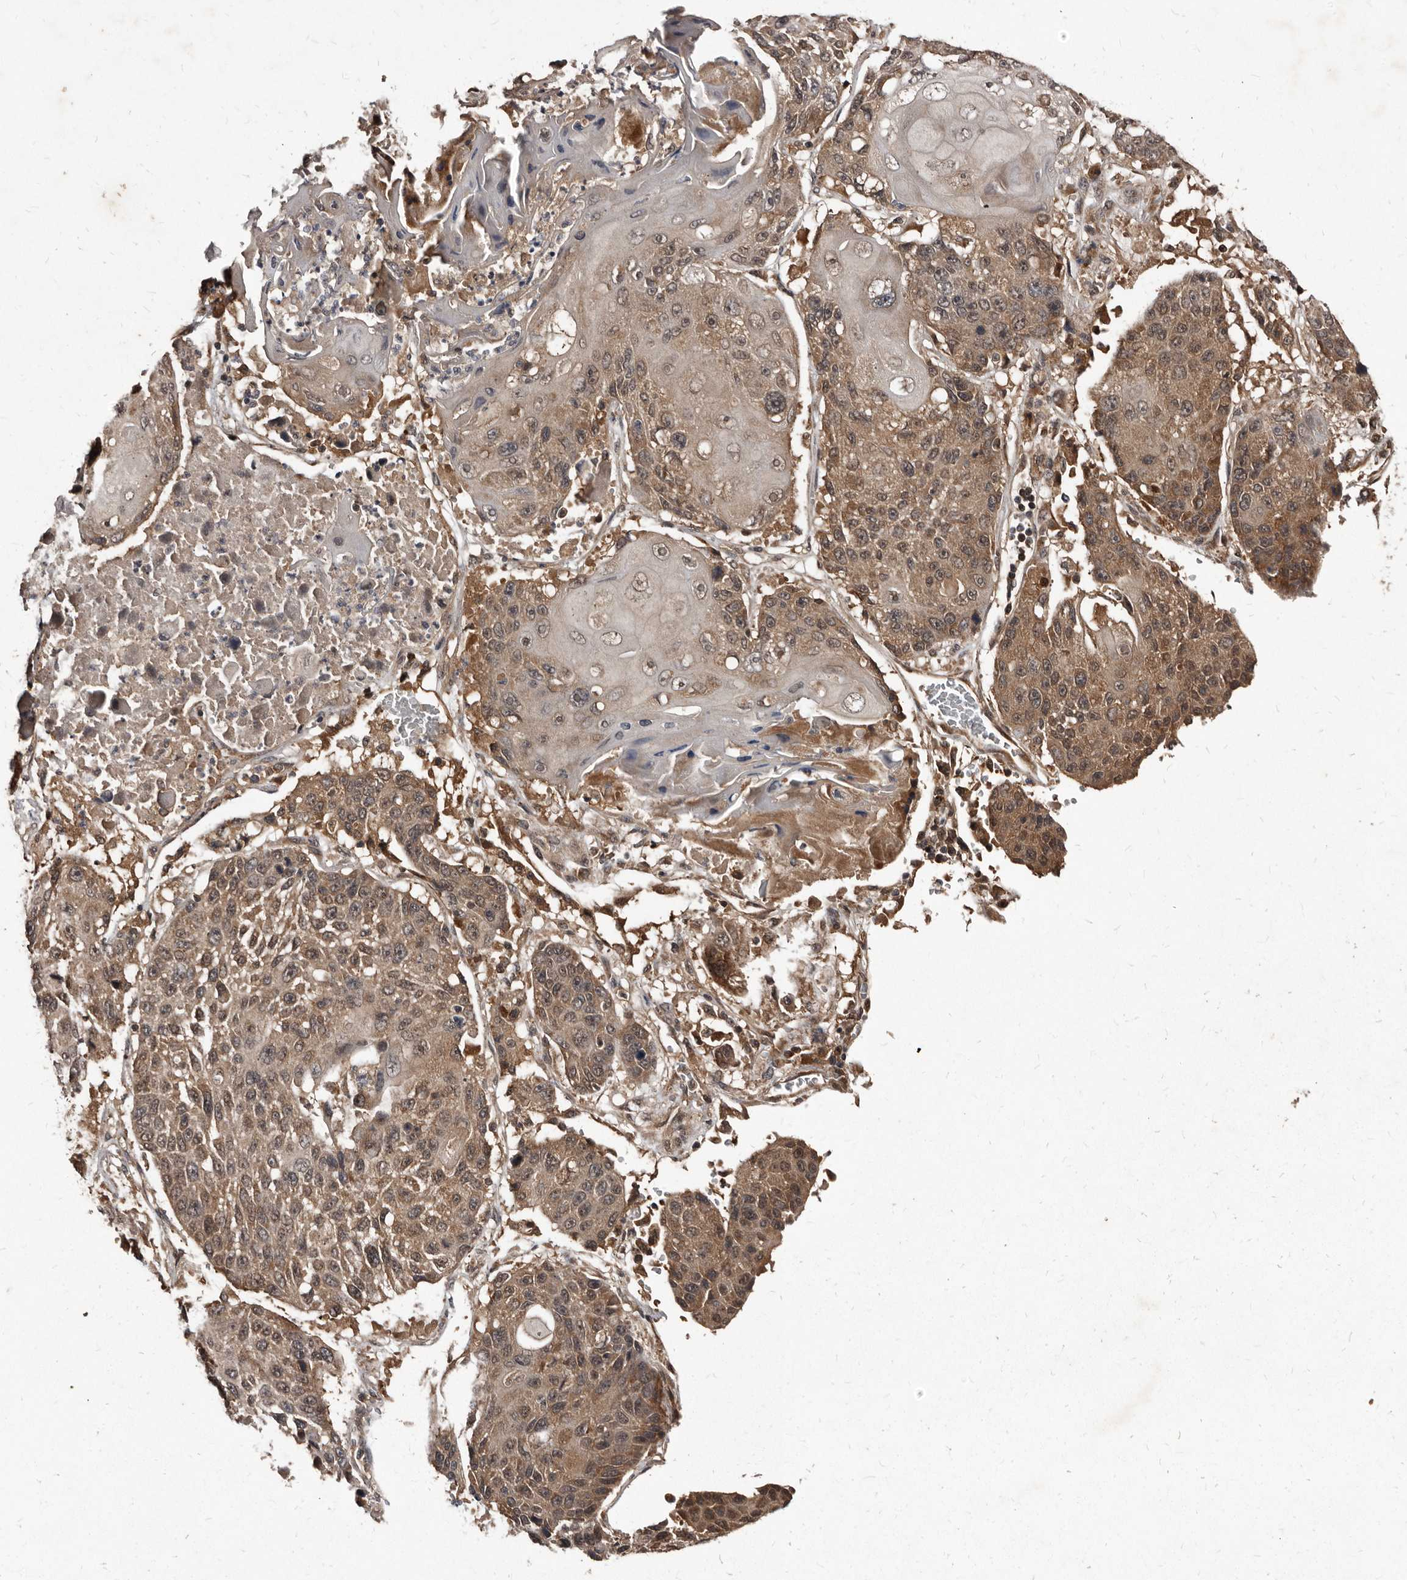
{"staining": {"intensity": "moderate", "quantity": ">75%", "location": "cytoplasmic/membranous"}, "tissue": "lung cancer", "cell_type": "Tumor cells", "image_type": "cancer", "snomed": [{"axis": "morphology", "description": "Squamous cell carcinoma, NOS"}, {"axis": "topography", "description": "Lung"}], "caption": "High-power microscopy captured an IHC histopathology image of lung squamous cell carcinoma, revealing moderate cytoplasmic/membranous positivity in approximately >75% of tumor cells. (IHC, brightfield microscopy, high magnification).", "gene": "PMVK", "patient": {"sex": "male", "age": 61}}